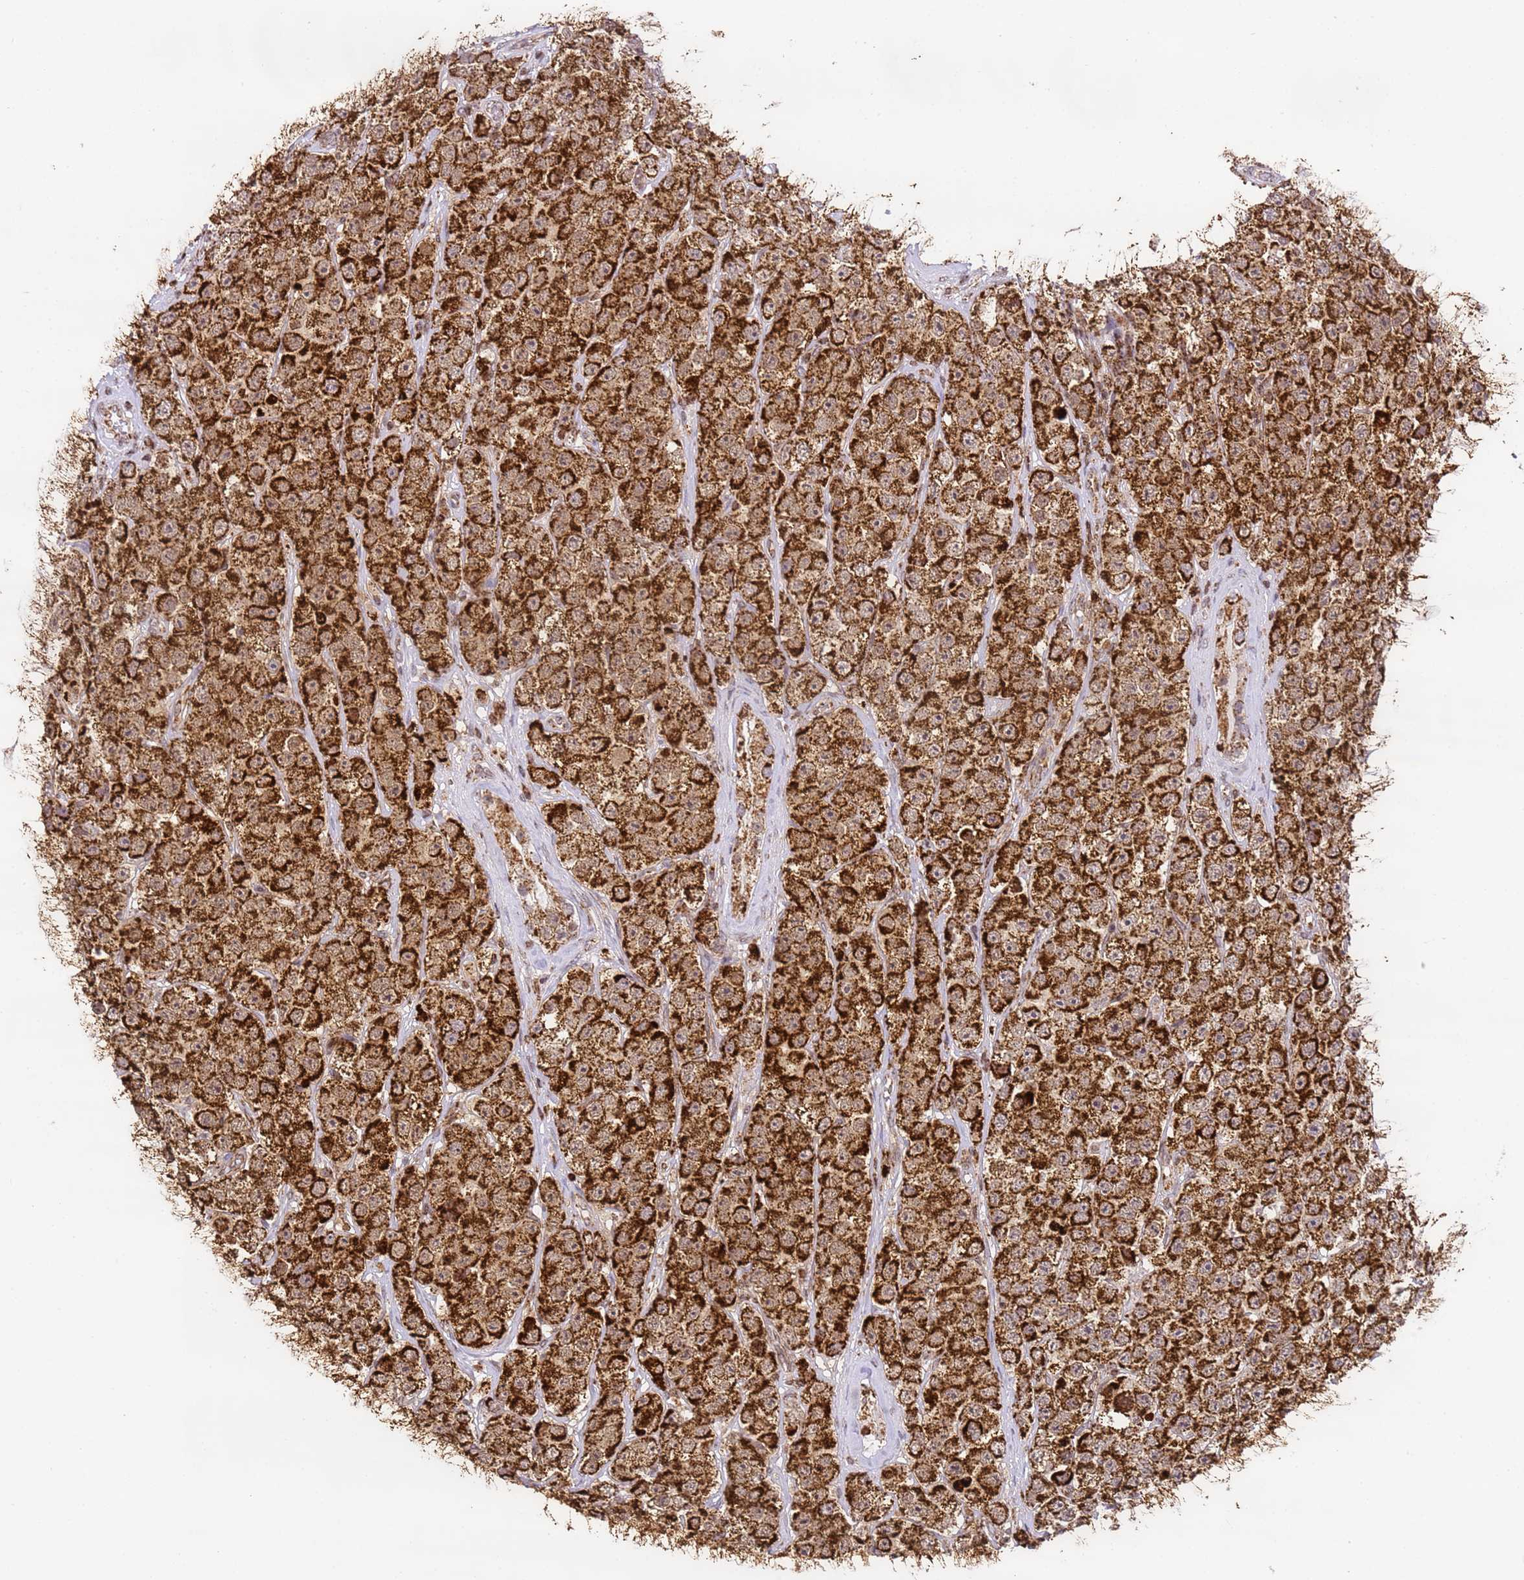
{"staining": {"intensity": "strong", "quantity": ">75%", "location": "cytoplasmic/membranous"}, "tissue": "testis cancer", "cell_type": "Tumor cells", "image_type": "cancer", "snomed": [{"axis": "morphology", "description": "Seminoma, NOS"}, {"axis": "topography", "description": "Testis"}], "caption": "Tumor cells reveal high levels of strong cytoplasmic/membranous positivity in approximately >75% of cells in human testis cancer.", "gene": "HSPE1", "patient": {"sex": "male", "age": 28}}